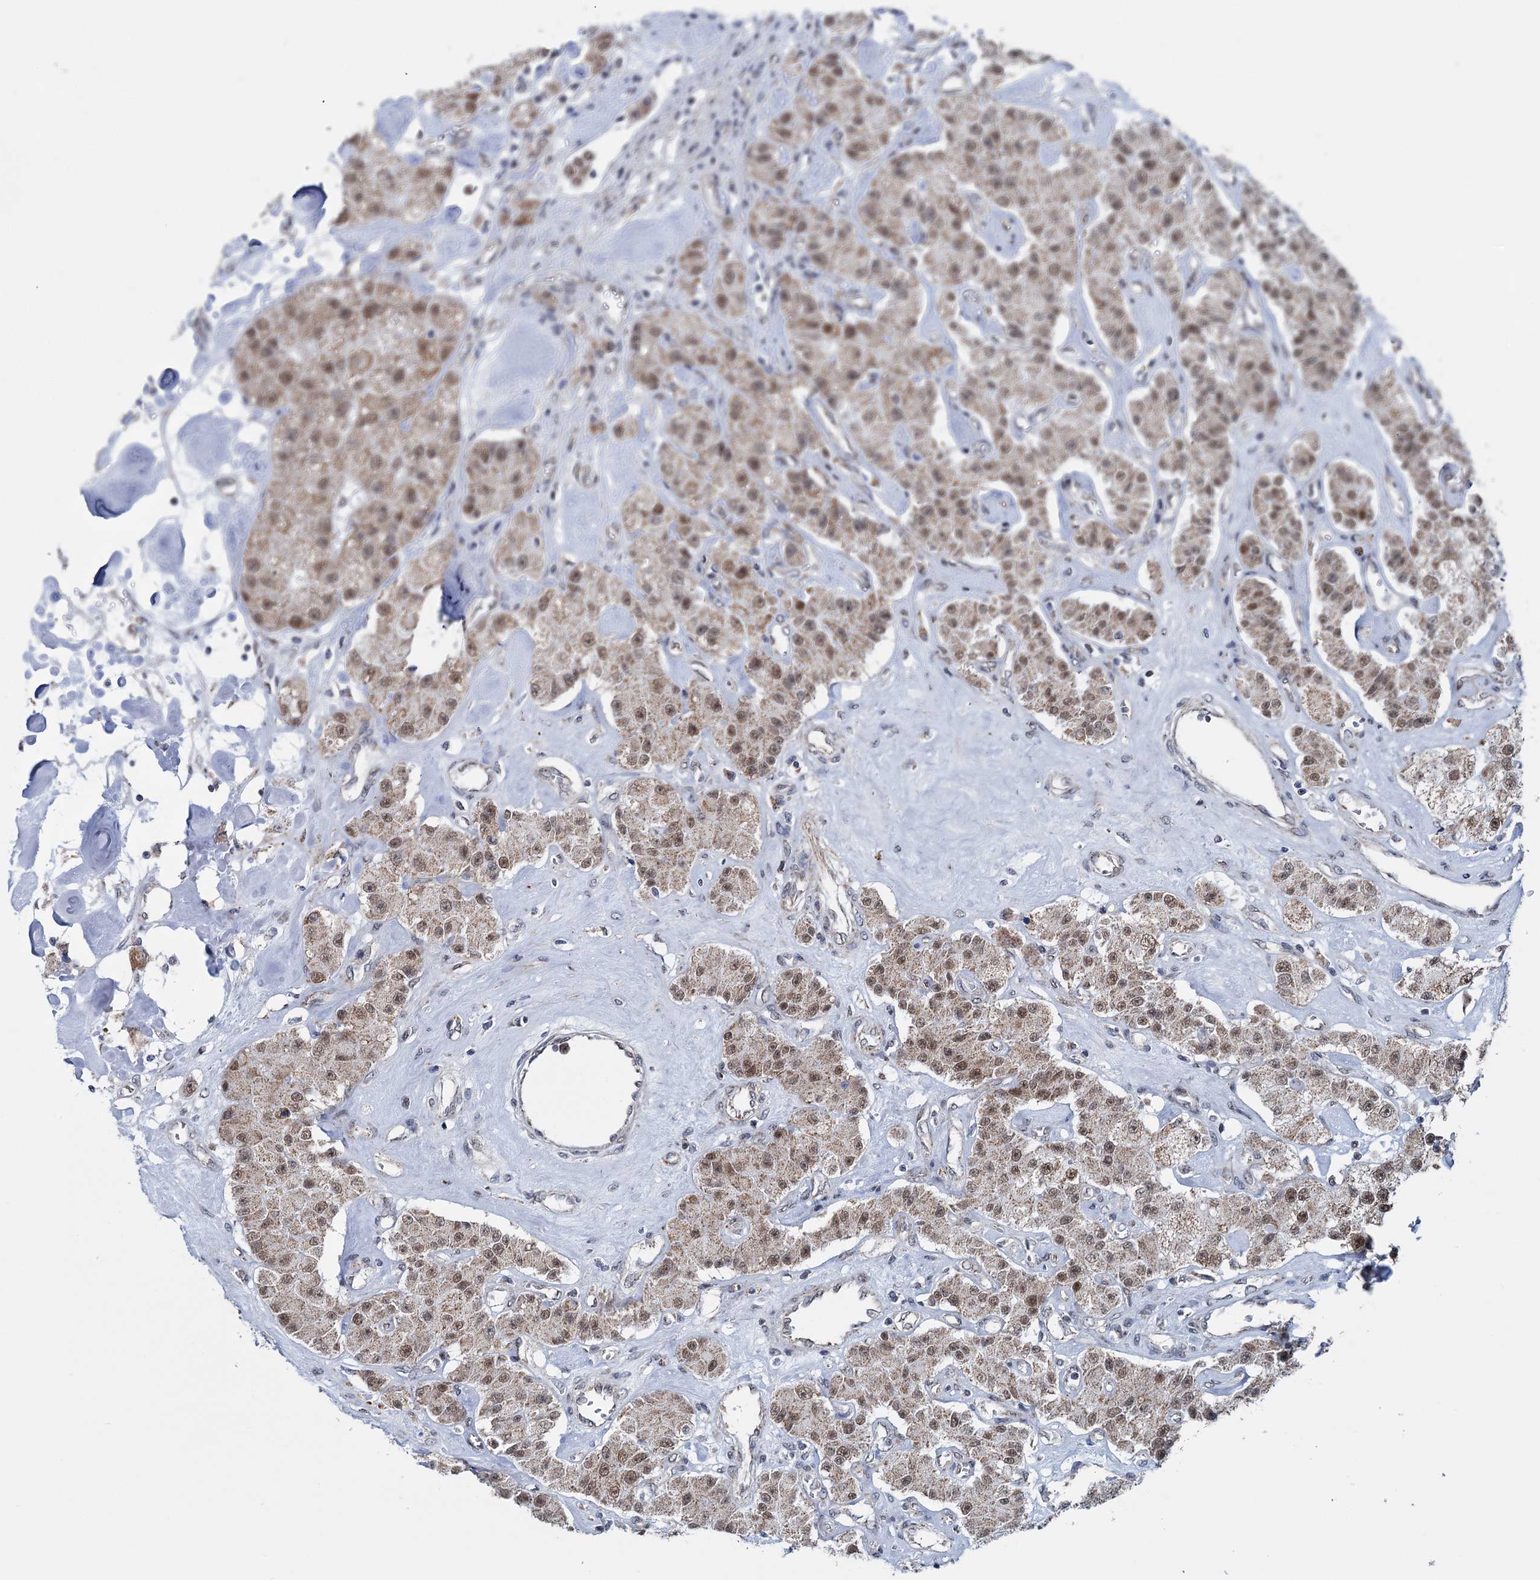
{"staining": {"intensity": "moderate", "quantity": ">75%", "location": "cytoplasmic/membranous,nuclear"}, "tissue": "carcinoid", "cell_type": "Tumor cells", "image_type": "cancer", "snomed": [{"axis": "morphology", "description": "Carcinoid, malignant, NOS"}, {"axis": "topography", "description": "Pancreas"}], "caption": "Malignant carcinoid stained for a protein (brown) reveals moderate cytoplasmic/membranous and nuclear positive positivity in approximately >75% of tumor cells.", "gene": "MORN3", "patient": {"sex": "male", "age": 41}}